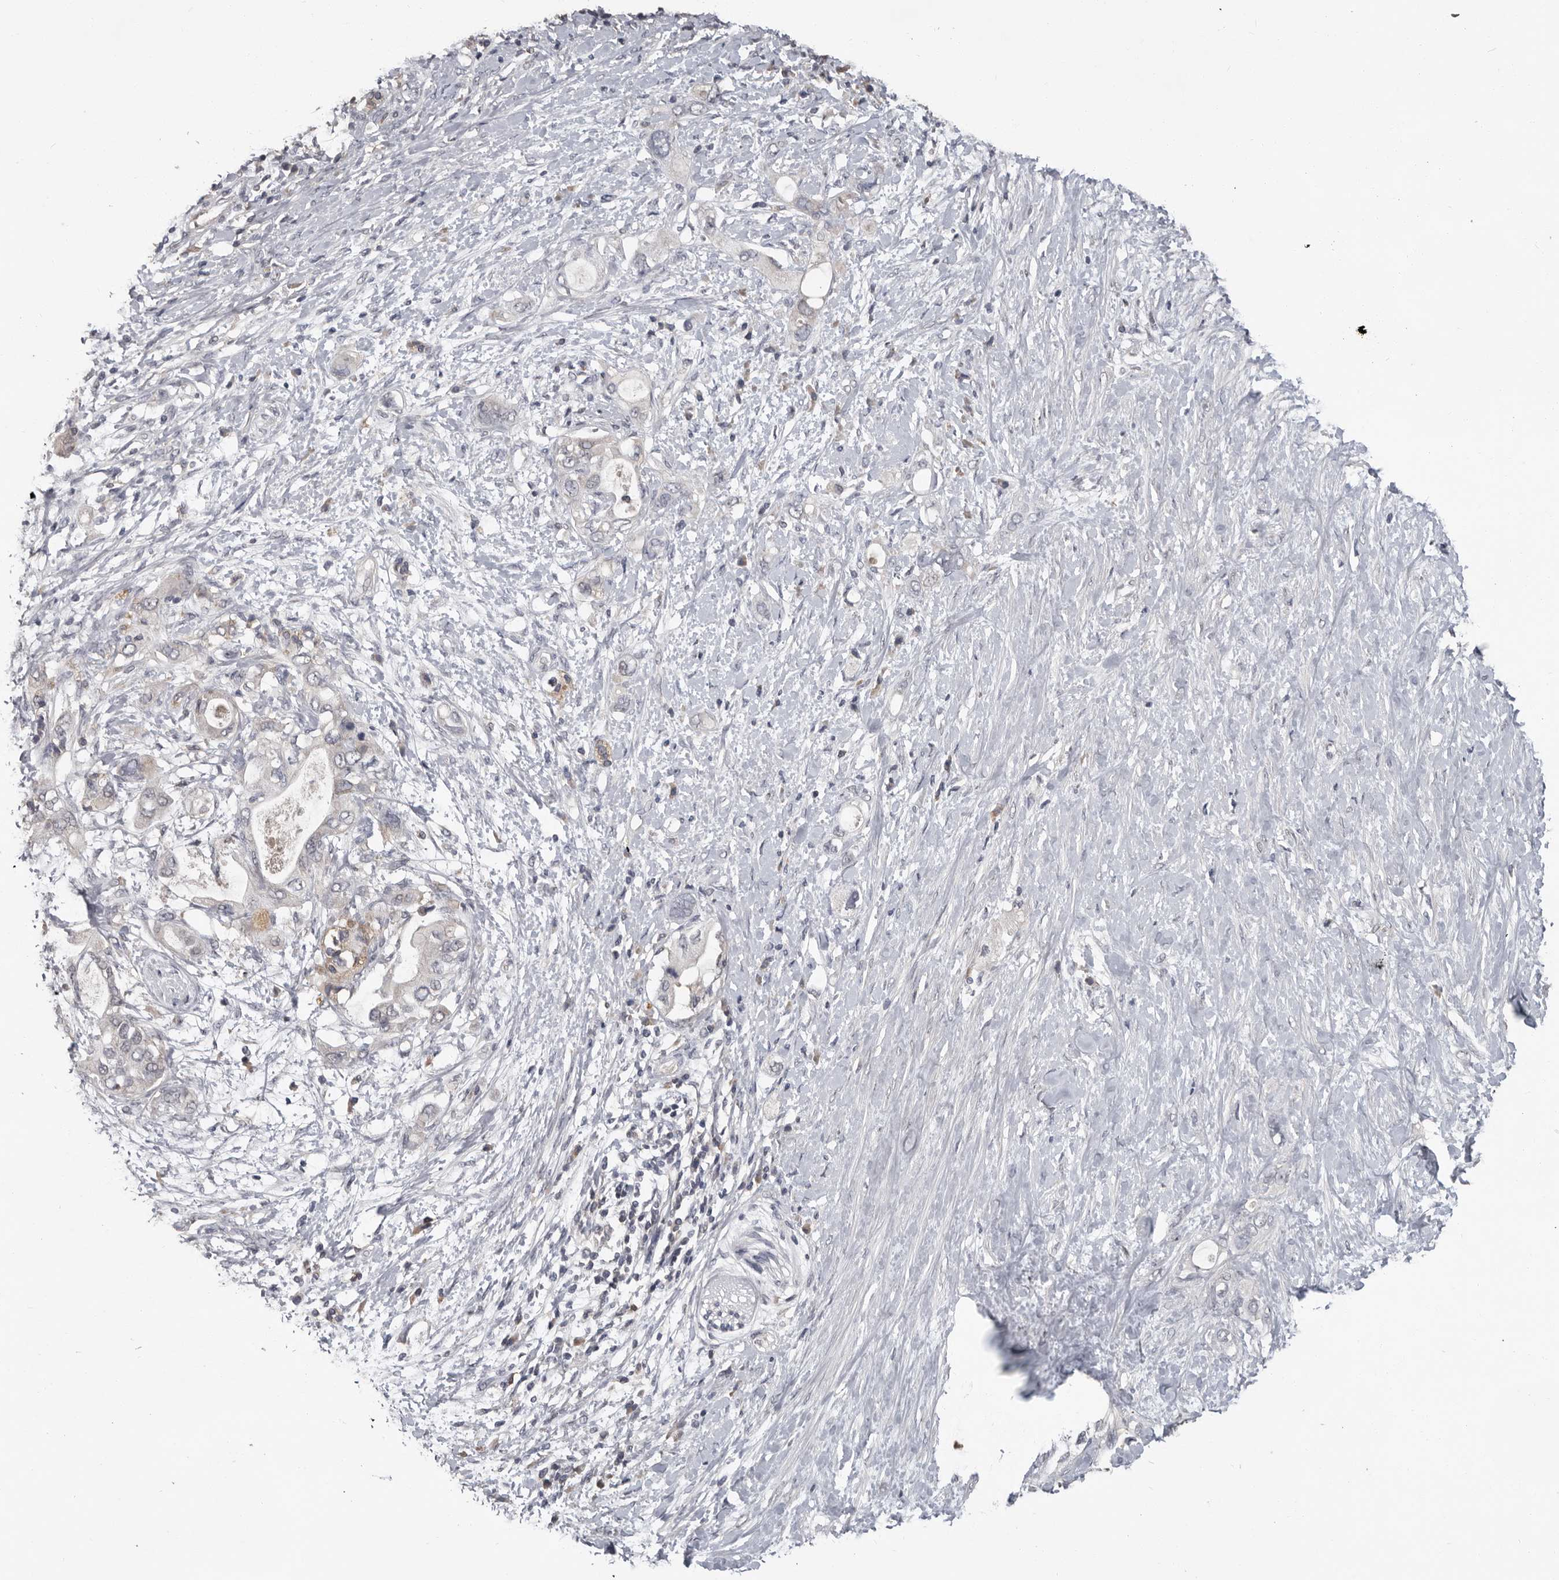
{"staining": {"intensity": "weak", "quantity": "<25%", "location": "cytoplasmic/membranous"}, "tissue": "pancreatic cancer", "cell_type": "Tumor cells", "image_type": "cancer", "snomed": [{"axis": "morphology", "description": "Adenocarcinoma, NOS"}, {"axis": "topography", "description": "Pancreas"}], "caption": "Immunohistochemical staining of human pancreatic adenocarcinoma reveals no significant positivity in tumor cells.", "gene": "MTF1", "patient": {"sex": "female", "age": 56}}